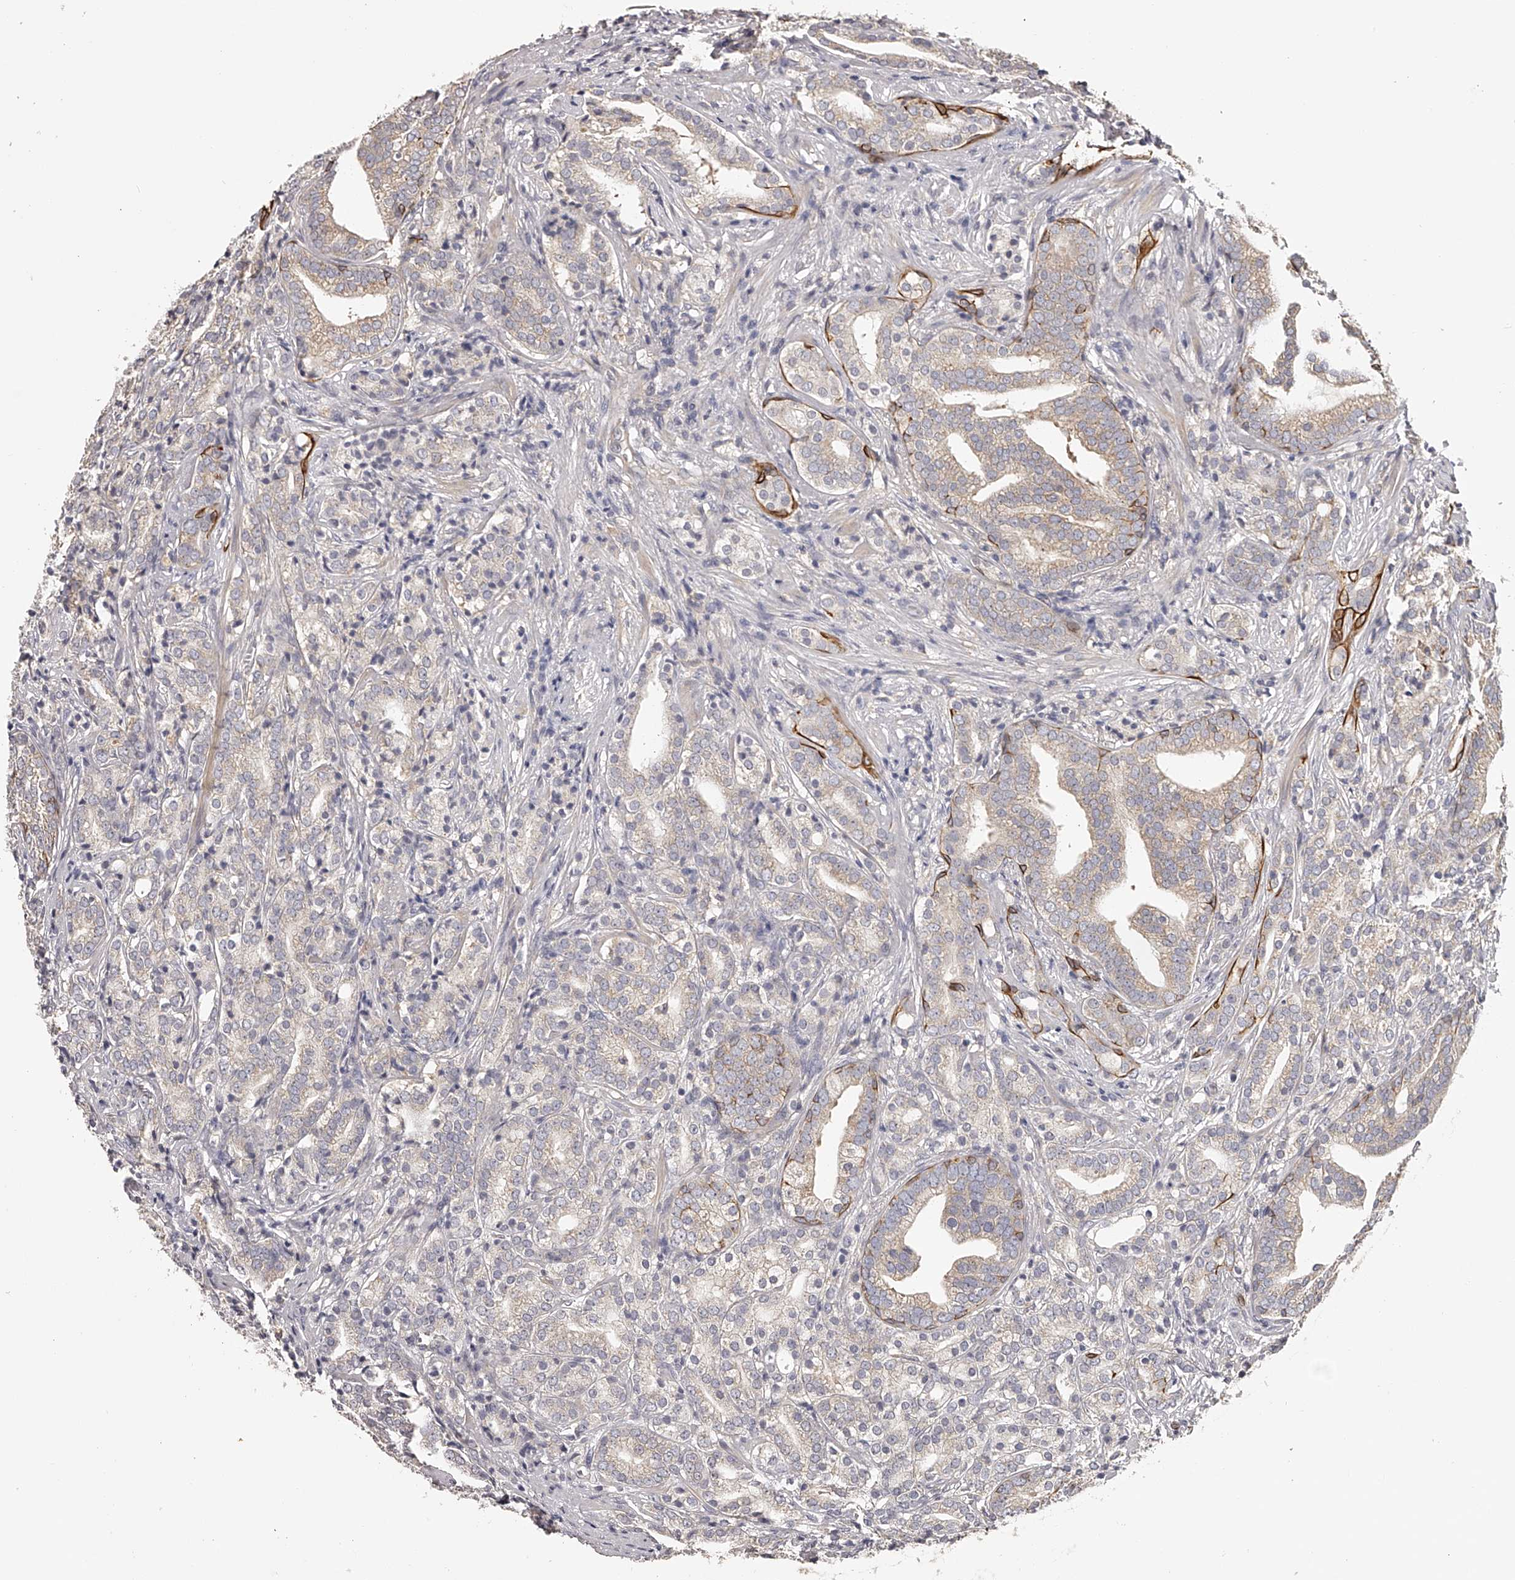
{"staining": {"intensity": "negative", "quantity": "none", "location": "none"}, "tissue": "prostate cancer", "cell_type": "Tumor cells", "image_type": "cancer", "snomed": [{"axis": "morphology", "description": "Adenocarcinoma, High grade"}, {"axis": "topography", "description": "Prostate"}], "caption": "IHC of prostate high-grade adenocarcinoma reveals no staining in tumor cells.", "gene": "TNN", "patient": {"sex": "male", "age": 57}}